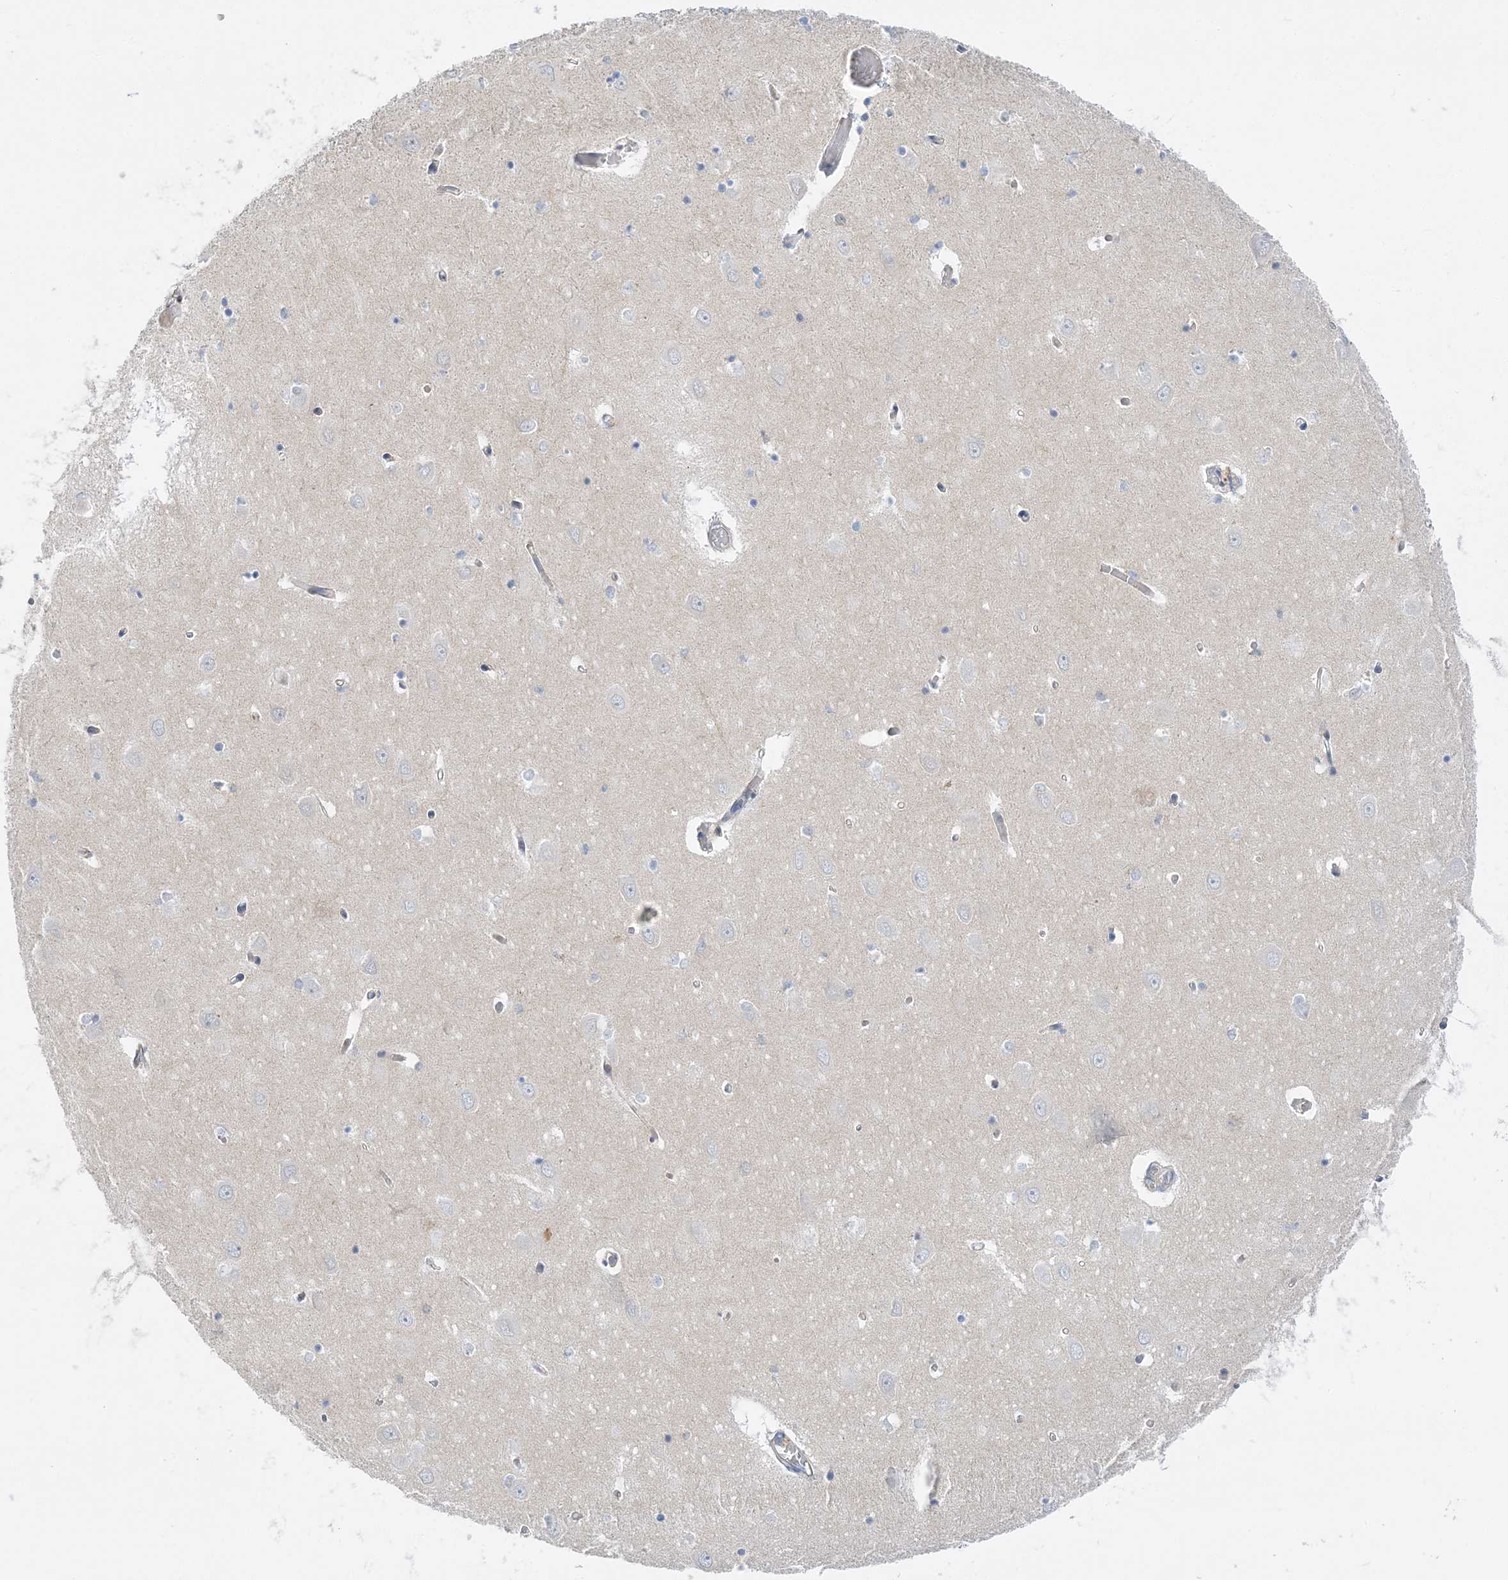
{"staining": {"intensity": "negative", "quantity": "none", "location": "none"}, "tissue": "hippocampus", "cell_type": "Glial cells", "image_type": "normal", "snomed": [{"axis": "morphology", "description": "Normal tissue, NOS"}, {"axis": "topography", "description": "Hippocampus"}], "caption": "An immunohistochemistry photomicrograph of normal hippocampus is shown. There is no staining in glial cells of hippocampus. Brightfield microscopy of immunohistochemistry (IHC) stained with DAB (brown) and hematoxylin (blue), captured at high magnification.", "gene": "FAM114A2", "patient": {"sex": "male", "age": 70}}